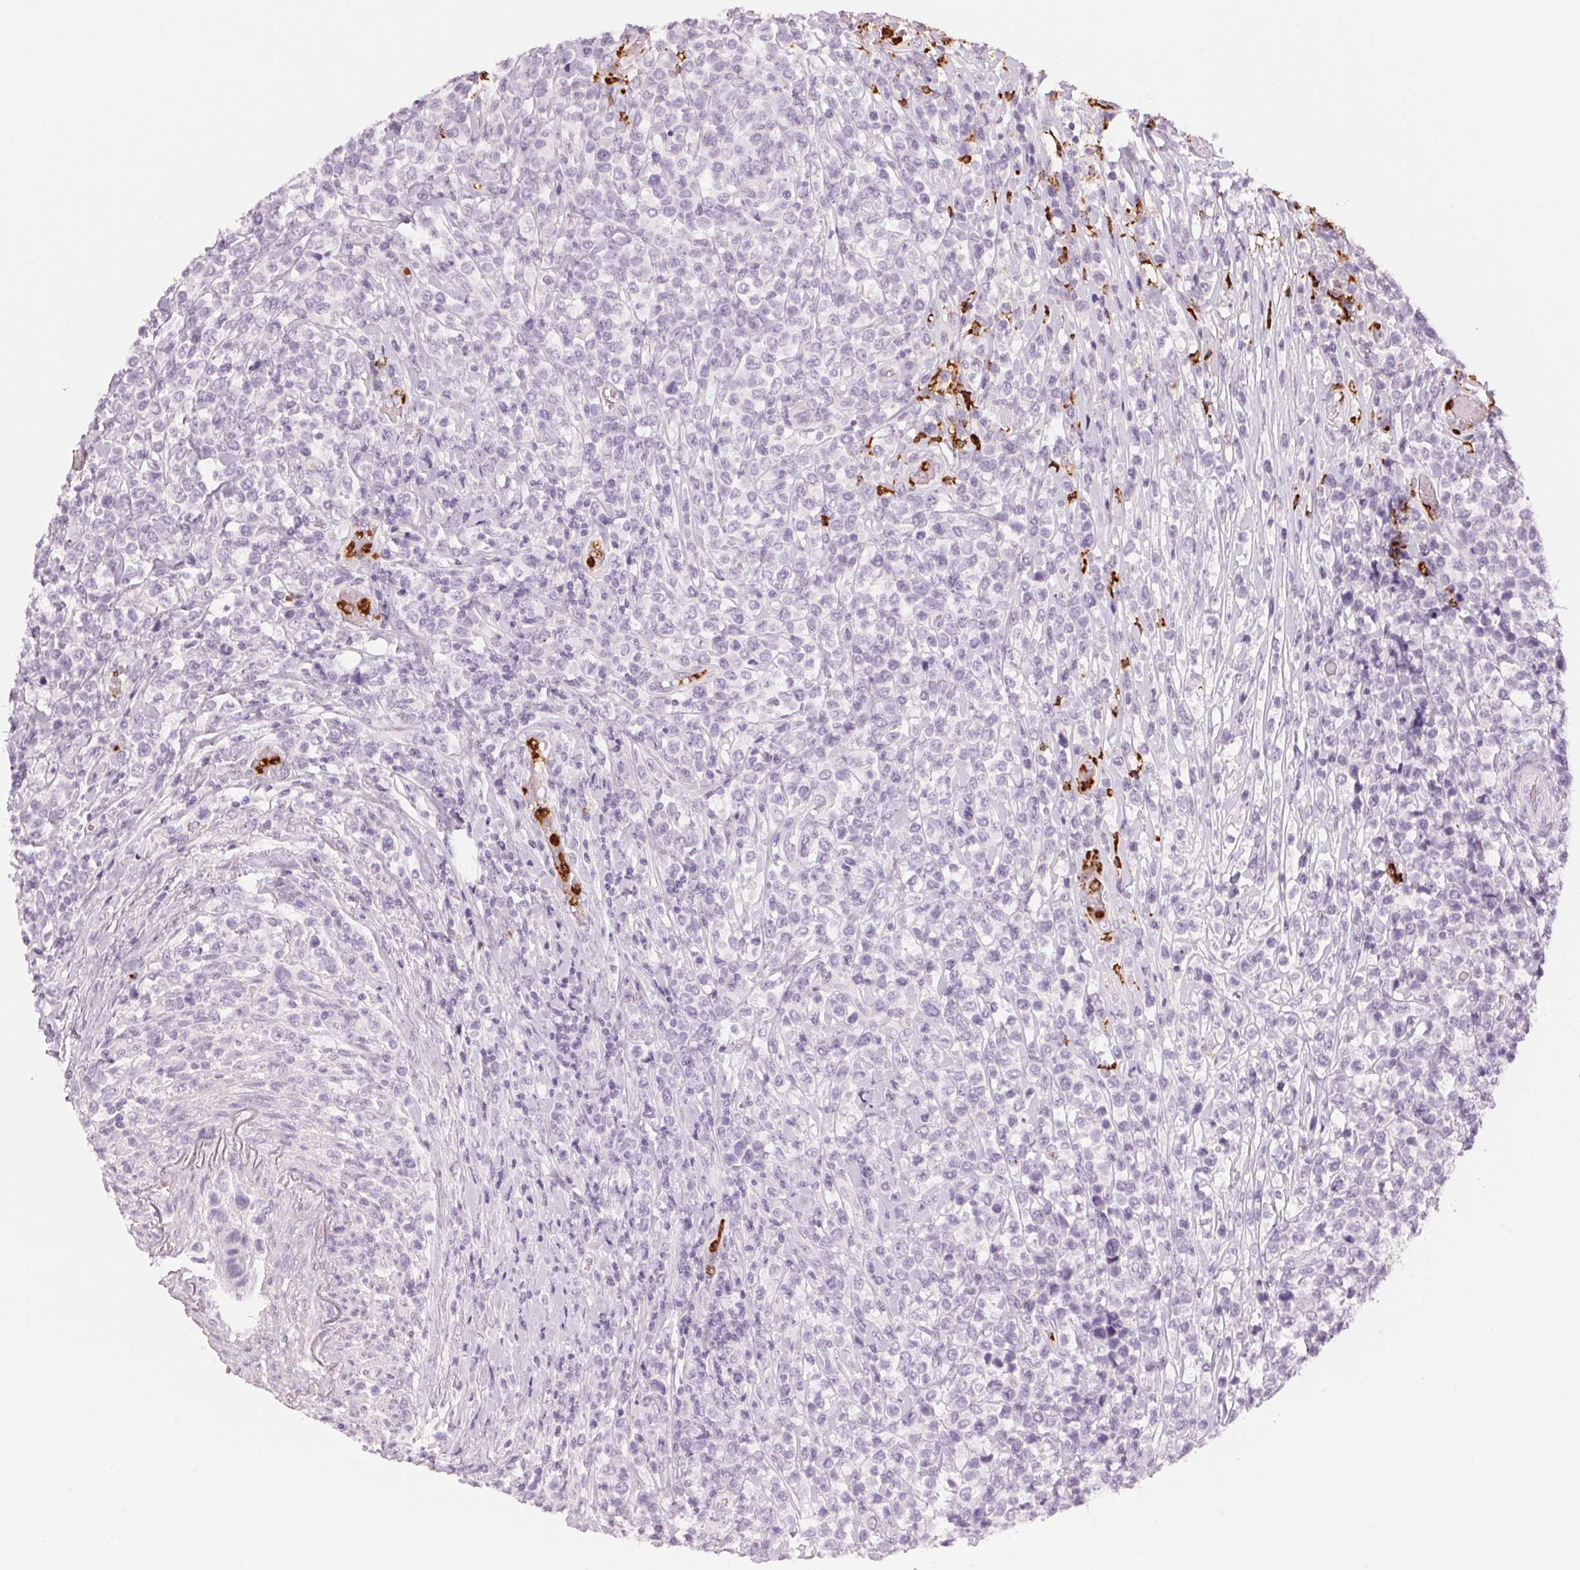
{"staining": {"intensity": "negative", "quantity": "none", "location": "none"}, "tissue": "lymphoma", "cell_type": "Tumor cells", "image_type": "cancer", "snomed": [{"axis": "morphology", "description": "Malignant lymphoma, non-Hodgkin's type, High grade"}, {"axis": "topography", "description": "Soft tissue"}], "caption": "There is no significant positivity in tumor cells of lymphoma. (DAB immunohistochemistry, high magnification).", "gene": "KLK7", "patient": {"sex": "female", "age": 56}}